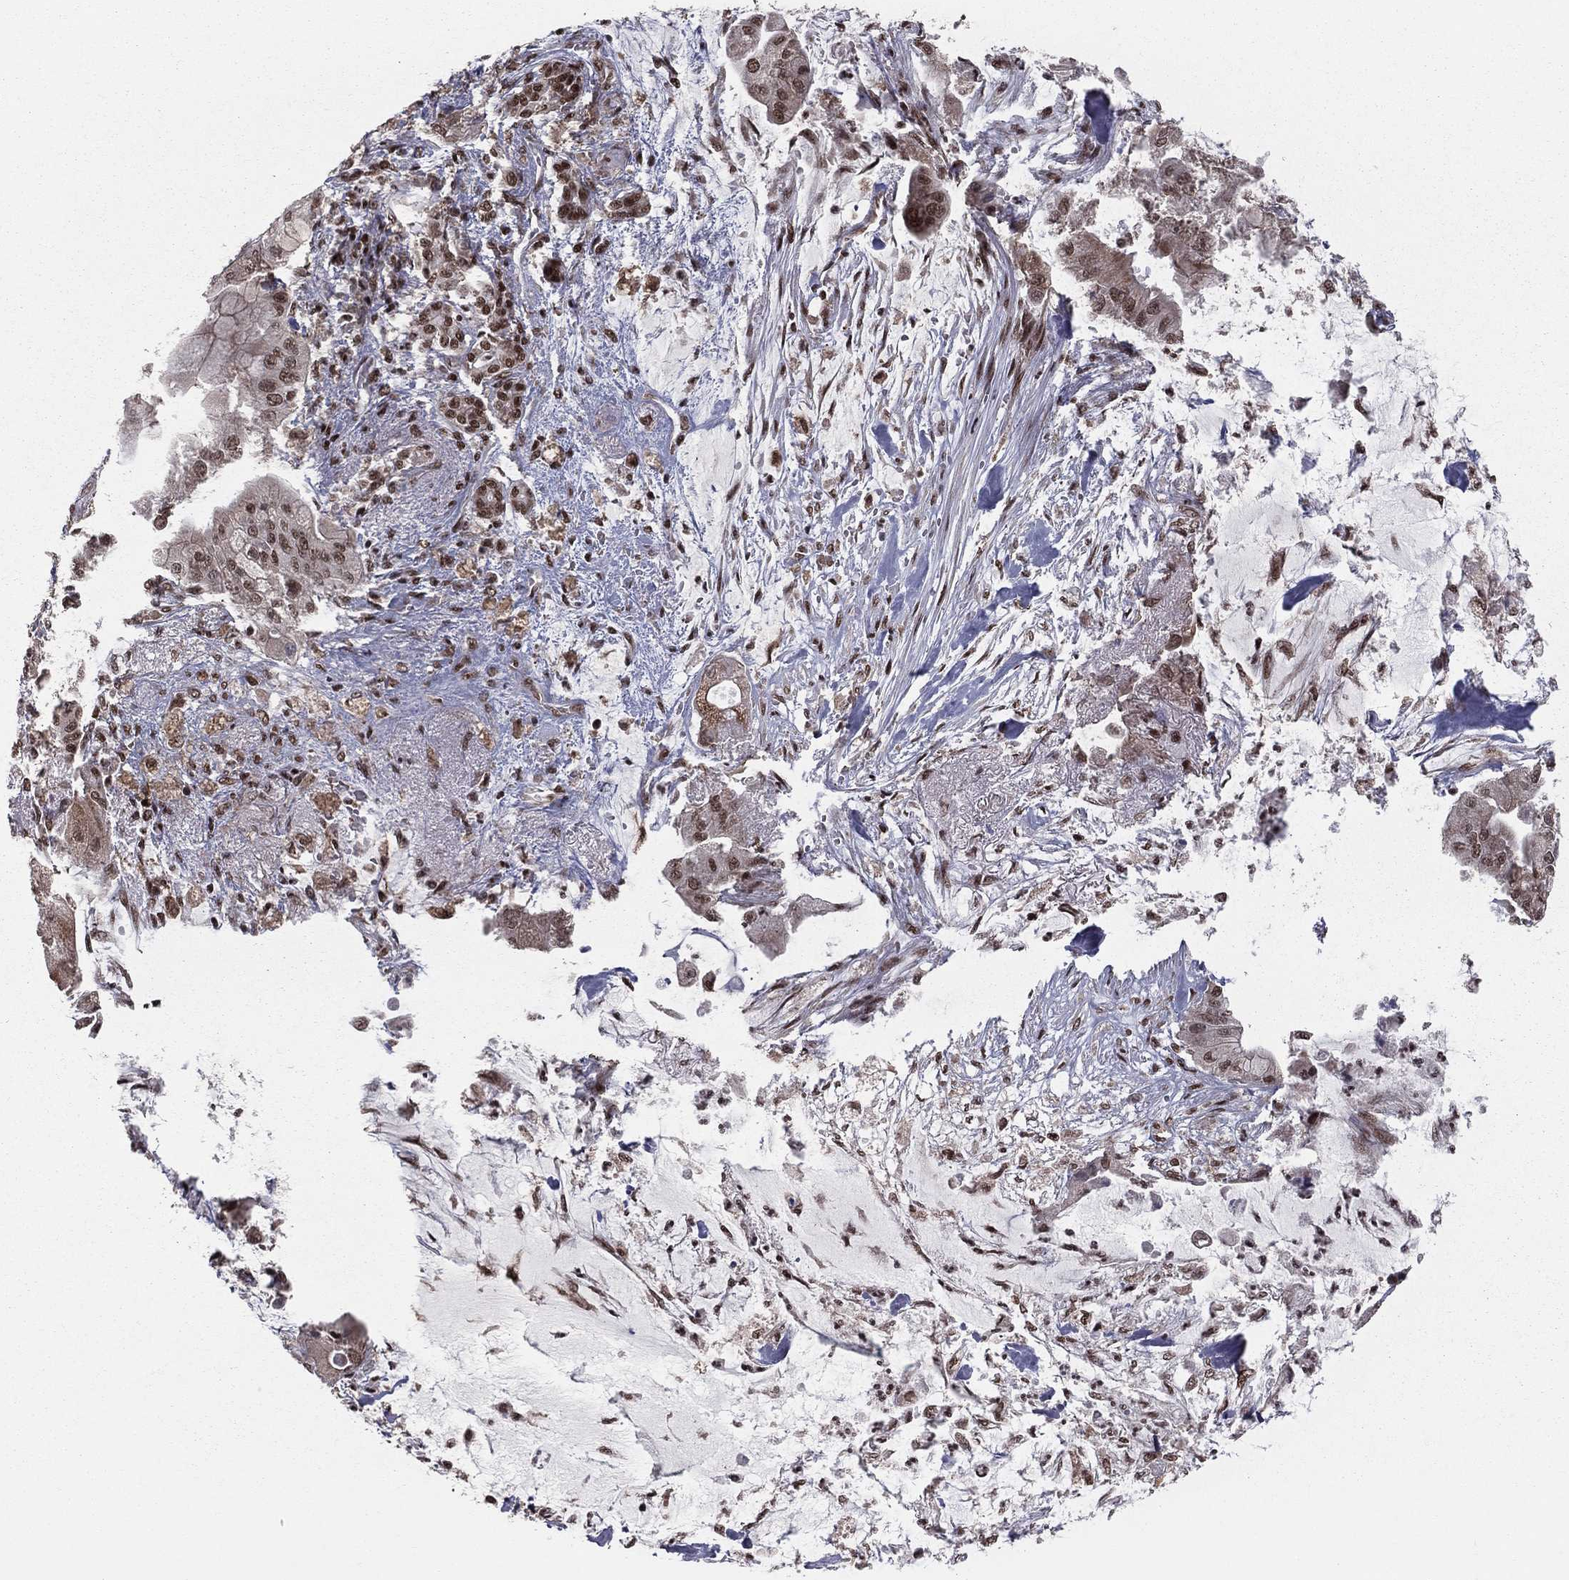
{"staining": {"intensity": "moderate", "quantity": "<25%", "location": "nuclear"}, "tissue": "pancreatic cancer", "cell_type": "Tumor cells", "image_type": "cancer", "snomed": [{"axis": "morphology", "description": "Normal tissue, NOS"}, {"axis": "morphology", "description": "Inflammation, NOS"}, {"axis": "morphology", "description": "Adenocarcinoma, NOS"}, {"axis": "topography", "description": "Pancreas"}], "caption": "IHC of human adenocarcinoma (pancreatic) reveals low levels of moderate nuclear expression in about <25% of tumor cells. The staining was performed using DAB (3,3'-diaminobenzidine), with brown indicating positive protein expression. Nuclei are stained blue with hematoxylin.", "gene": "NFYB", "patient": {"sex": "male", "age": 57}}